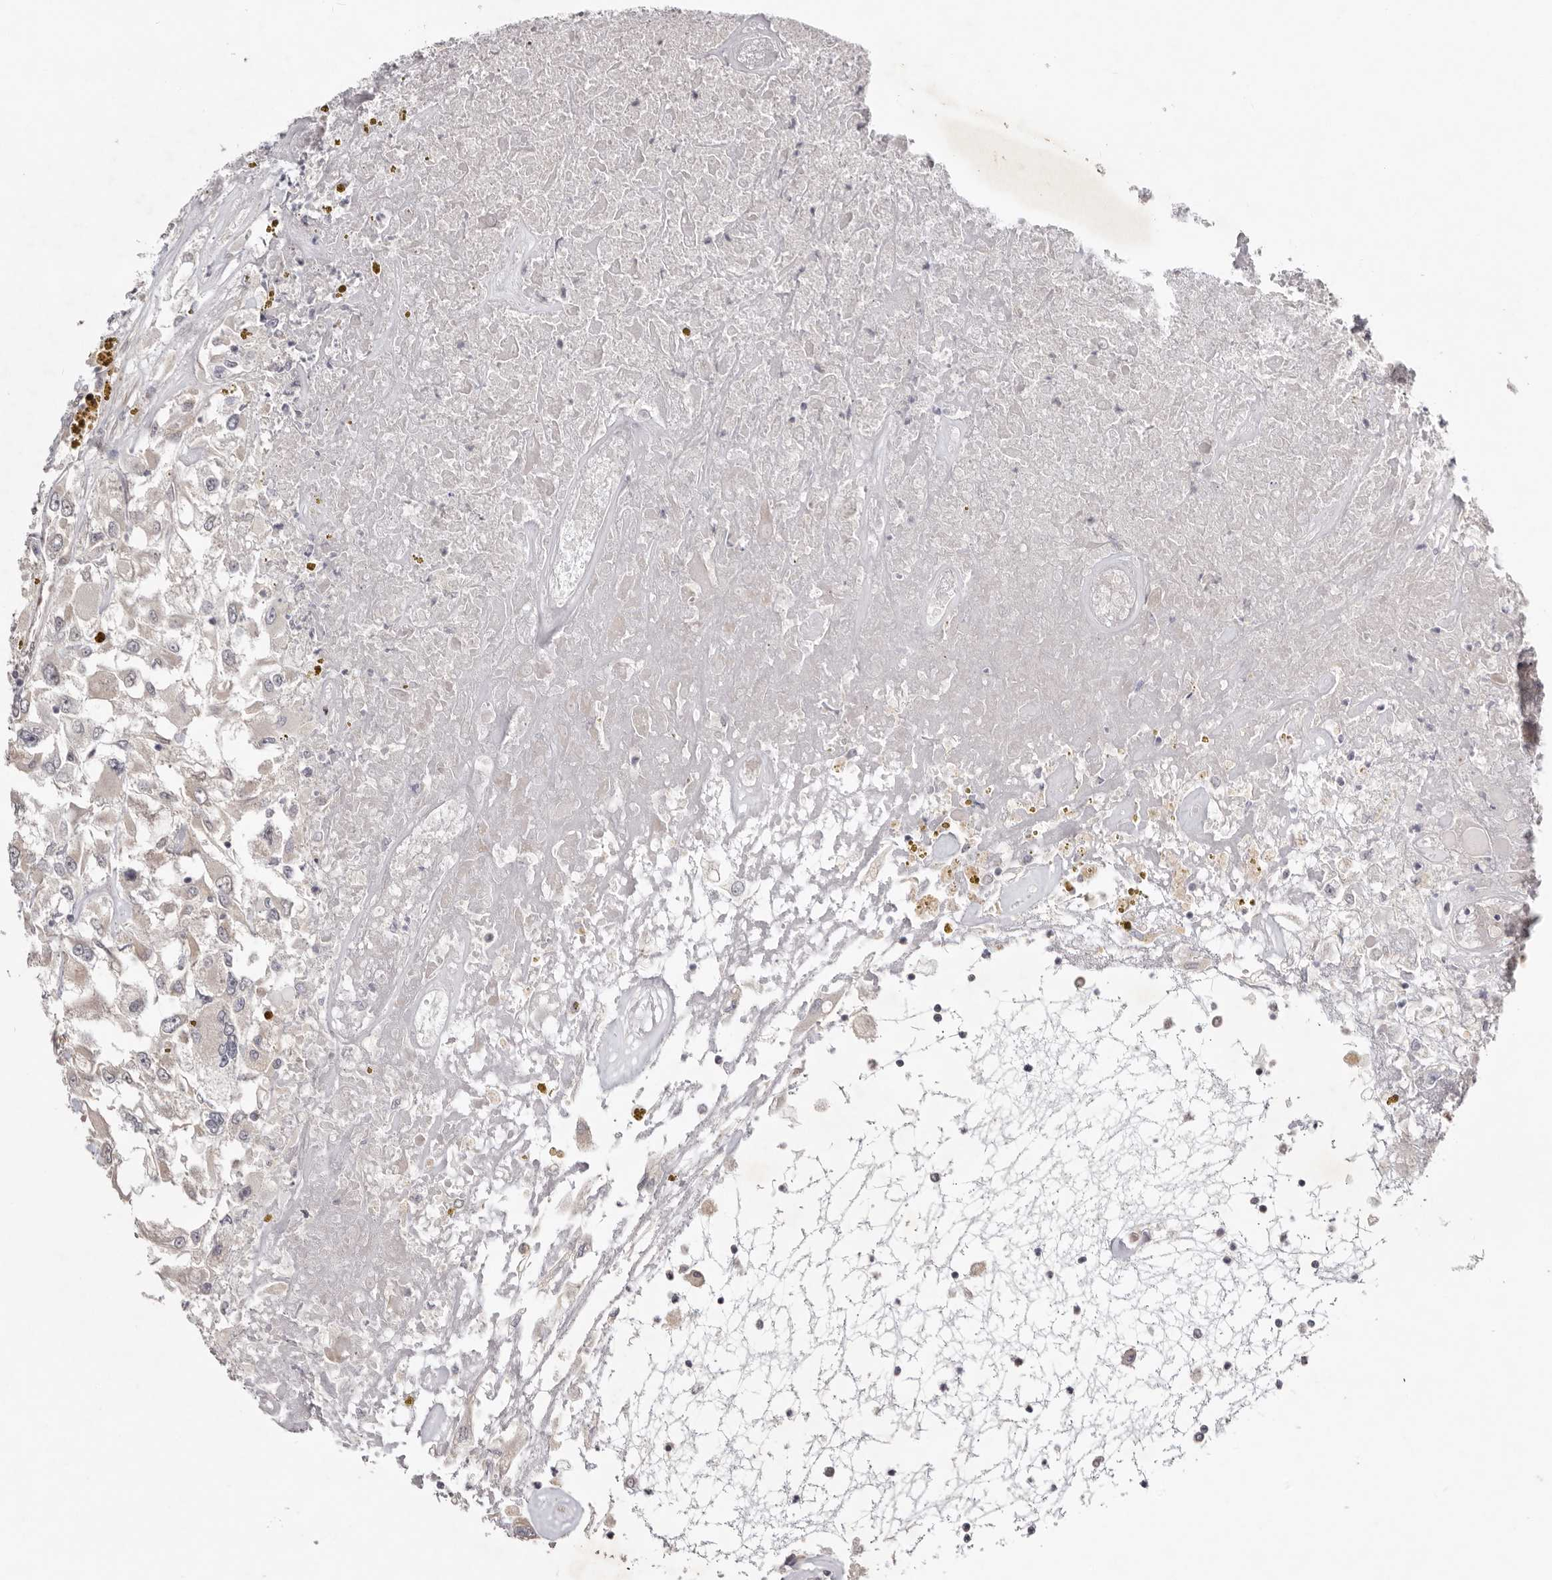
{"staining": {"intensity": "negative", "quantity": "none", "location": "none"}, "tissue": "renal cancer", "cell_type": "Tumor cells", "image_type": "cancer", "snomed": [{"axis": "morphology", "description": "Adenocarcinoma, NOS"}, {"axis": "topography", "description": "Kidney"}], "caption": "Tumor cells are negative for brown protein staining in renal cancer (adenocarcinoma). (Brightfield microscopy of DAB IHC at high magnification).", "gene": "NSUN4", "patient": {"sex": "female", "age": 52}}